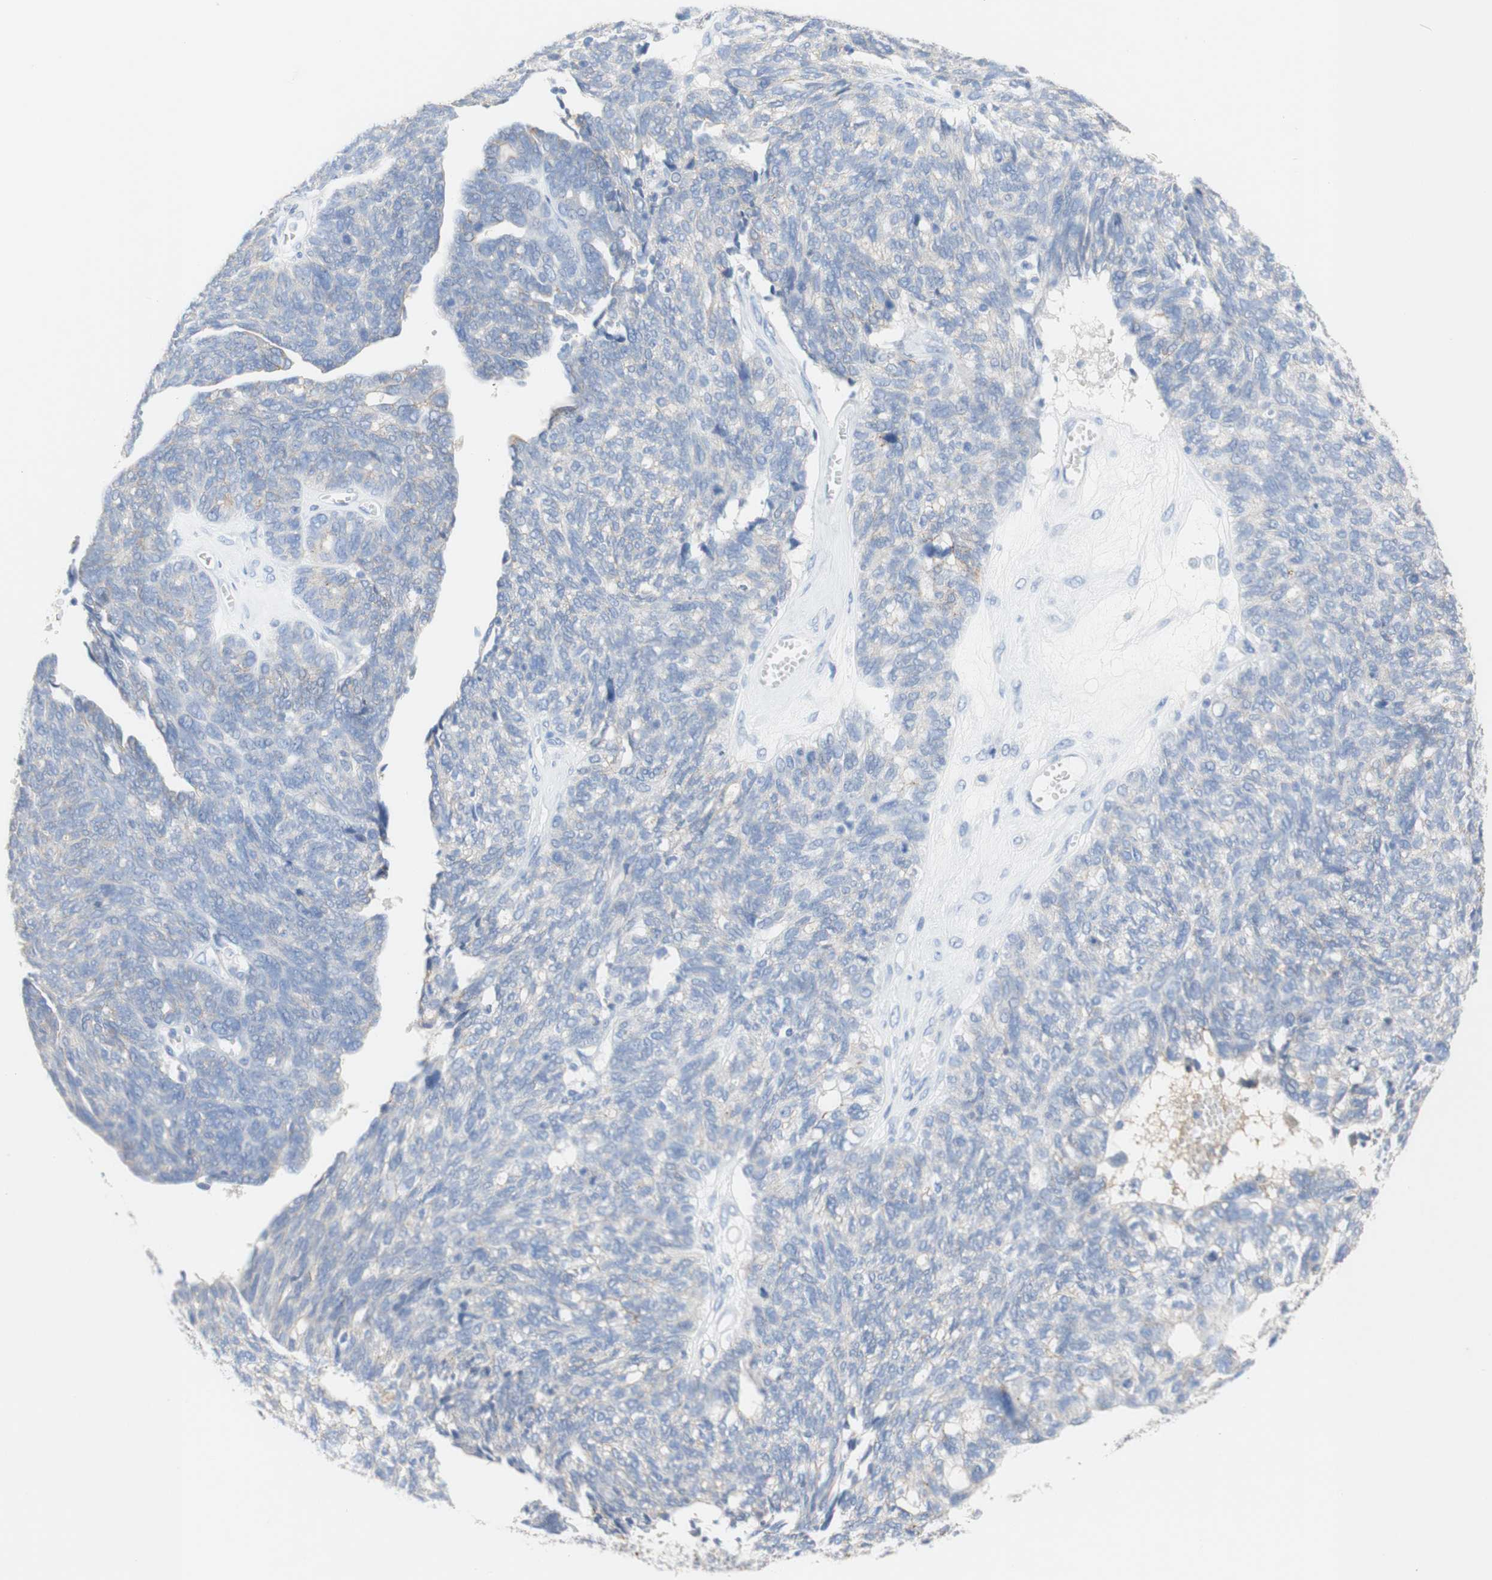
{"staining": {"intensity": "weak", "quantity": "25%-75%", "location": "cytoplasmic/membranous"}, "tissue": "ovarian cancer", "cell_type": "Tumor cells", "image_type": "cancer", "snomed": [{"axis": "morphology", "description": "Cystadenocarcinoma, serous, NOS"}, {"axis": "topography", "description": "Ovary"}], "caption": "Immunohistochemistry (IHC) (DAB (3,3'-diaminobenzidine)) staining of human serous cystadenocarcinoma (ovarian) shows weak cytoplasmic/membranous protein positivity in approximately 25%-75% of tumor cells. The protein is stained brown, and the nuclei are stained in blue (DAB IHC with brightfield microscopy, high magnification).", "gene": "DSC2", "patient": {"sex": "female", "age": 79}}